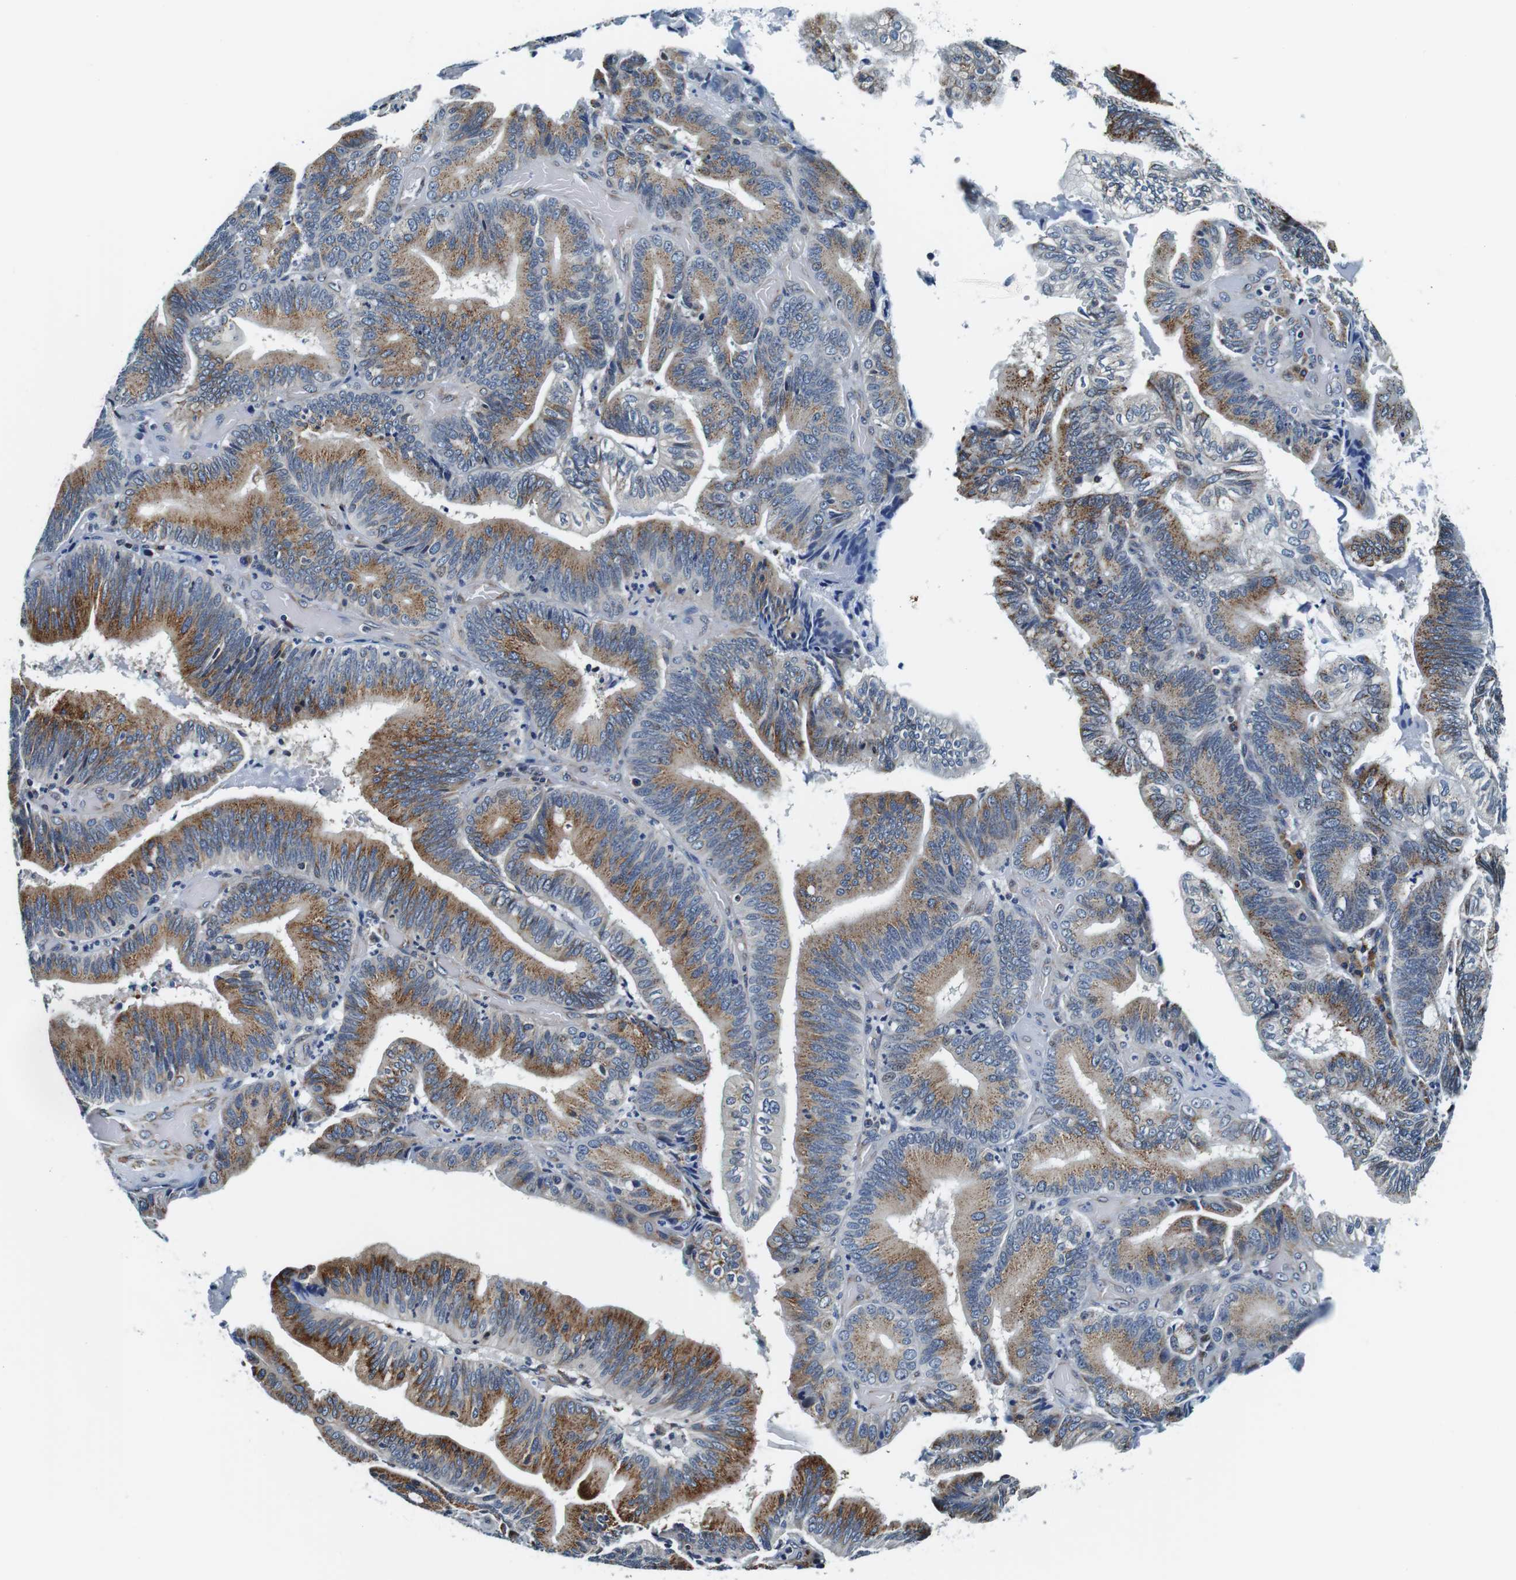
{"staining": {"intensity": "strong", "quantity": ">75%", "location": "cytoplasmic/membranous"}, "tissue": "pancreatic cancer", "cell_type": "Tumor cells", "image_type": "cancer", "snomed": [{"axis": "morphology", "description": "Adenocarcinoma, NOS"}, {"axis": "topography", "description": "Pancreas"}], "caption": "Tumor cells reveal high levels of strong cytoplasmic/membranous staining in about >75% of cells in pancreatic cancer.", "gene": "FAR2", "patient": {"sex": "male", "age": 82}}